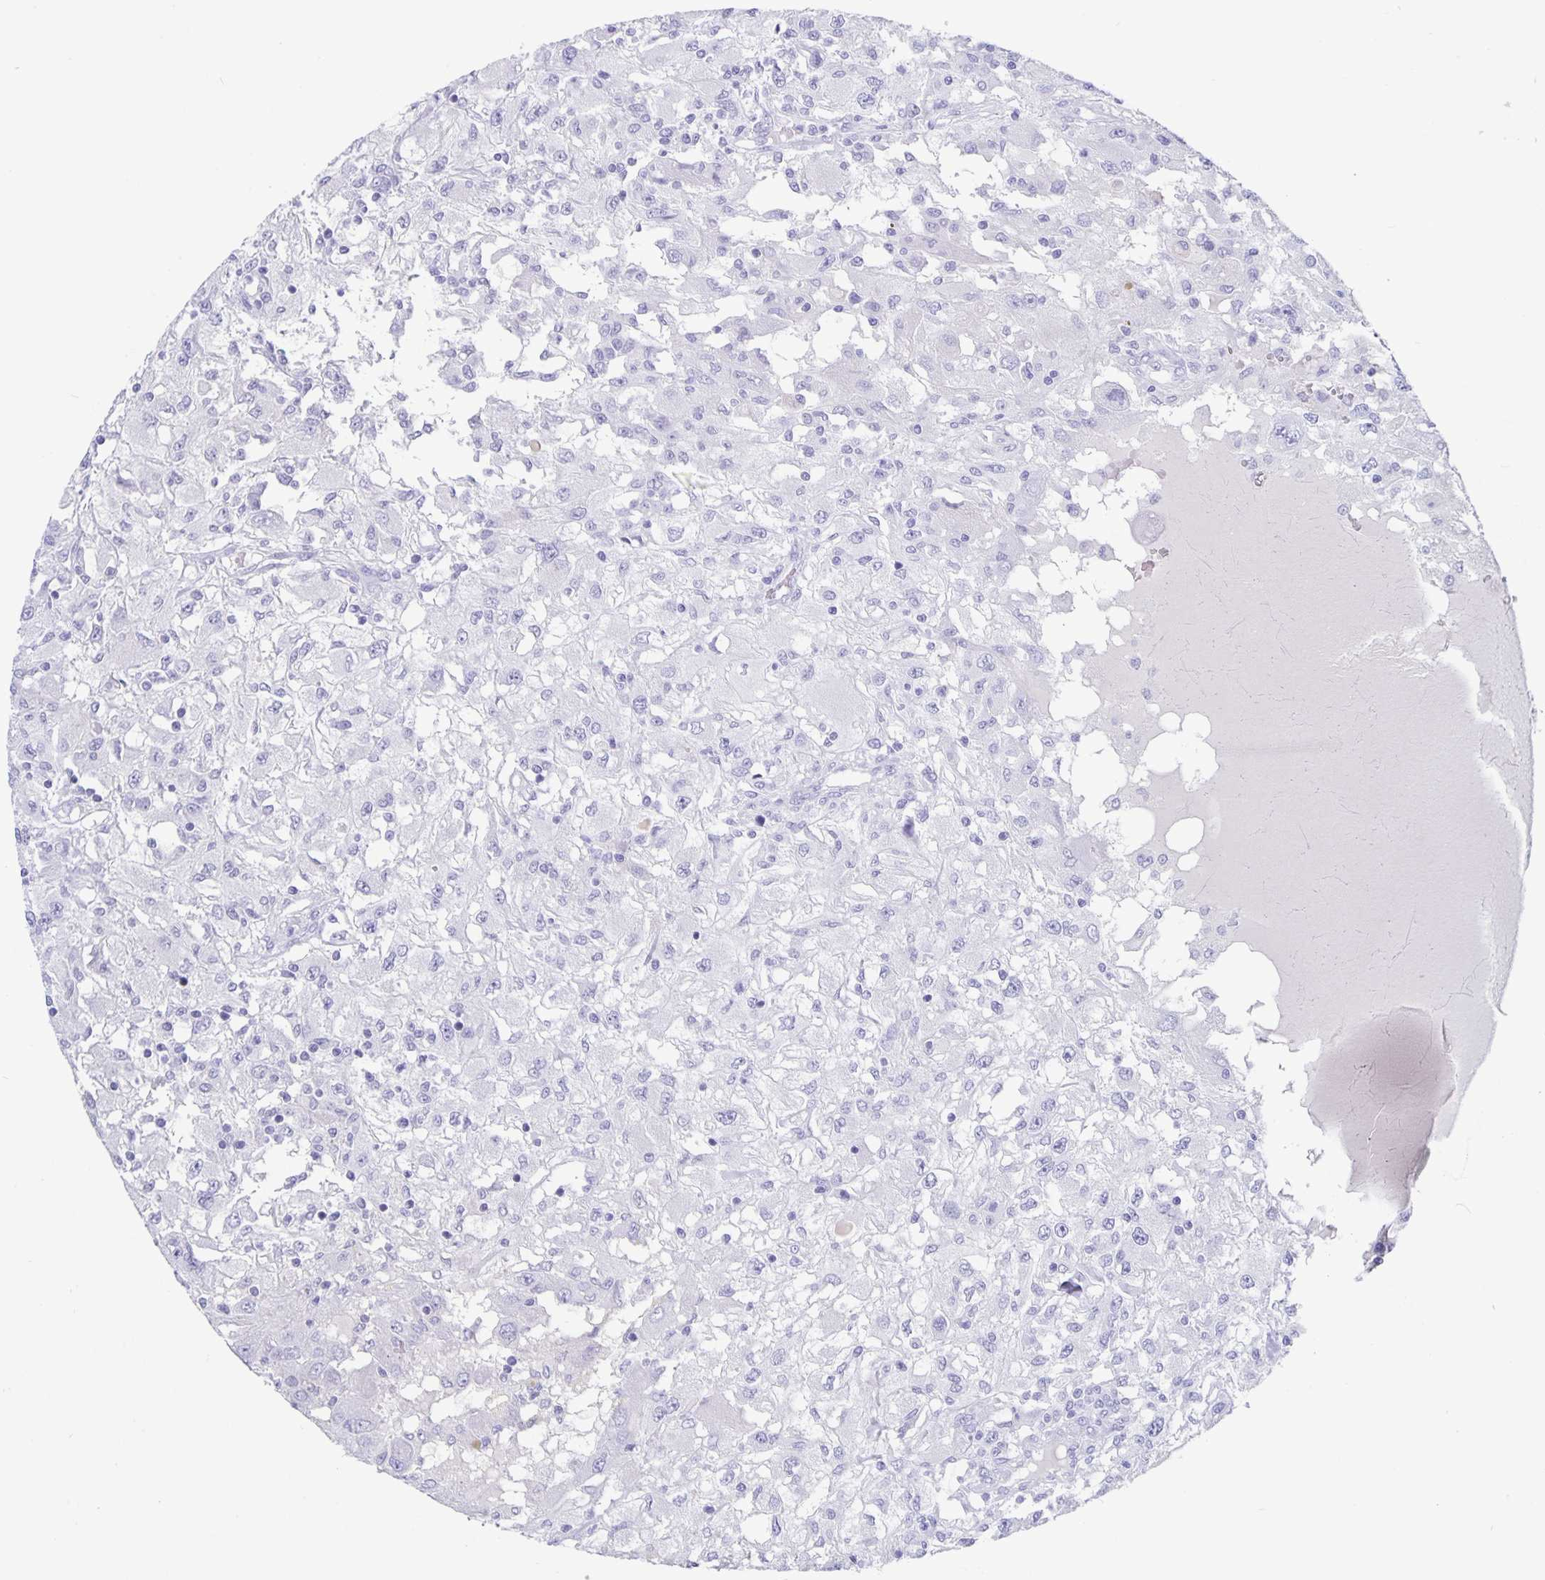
{"staining": {"intensity": "negative", "quantity": "none", "location": "none"}, "tissue": "renal cancer", "cell_type": "Tumor cells", "image_type": "cancer", "snomed": [{"axis": "morphology", "description": "Adenocarcinoma, NOS"}, {"axis": "topography", "description": "Kidney"}], "caption": "IHC of human renal cancer (adenocarcinoma) exhibits no expression in tumor cells. (IHC, brightfield microscopy, high magnification).", "gene": "BPIFA3", "patient": {"sex": "female", "age": 67}}